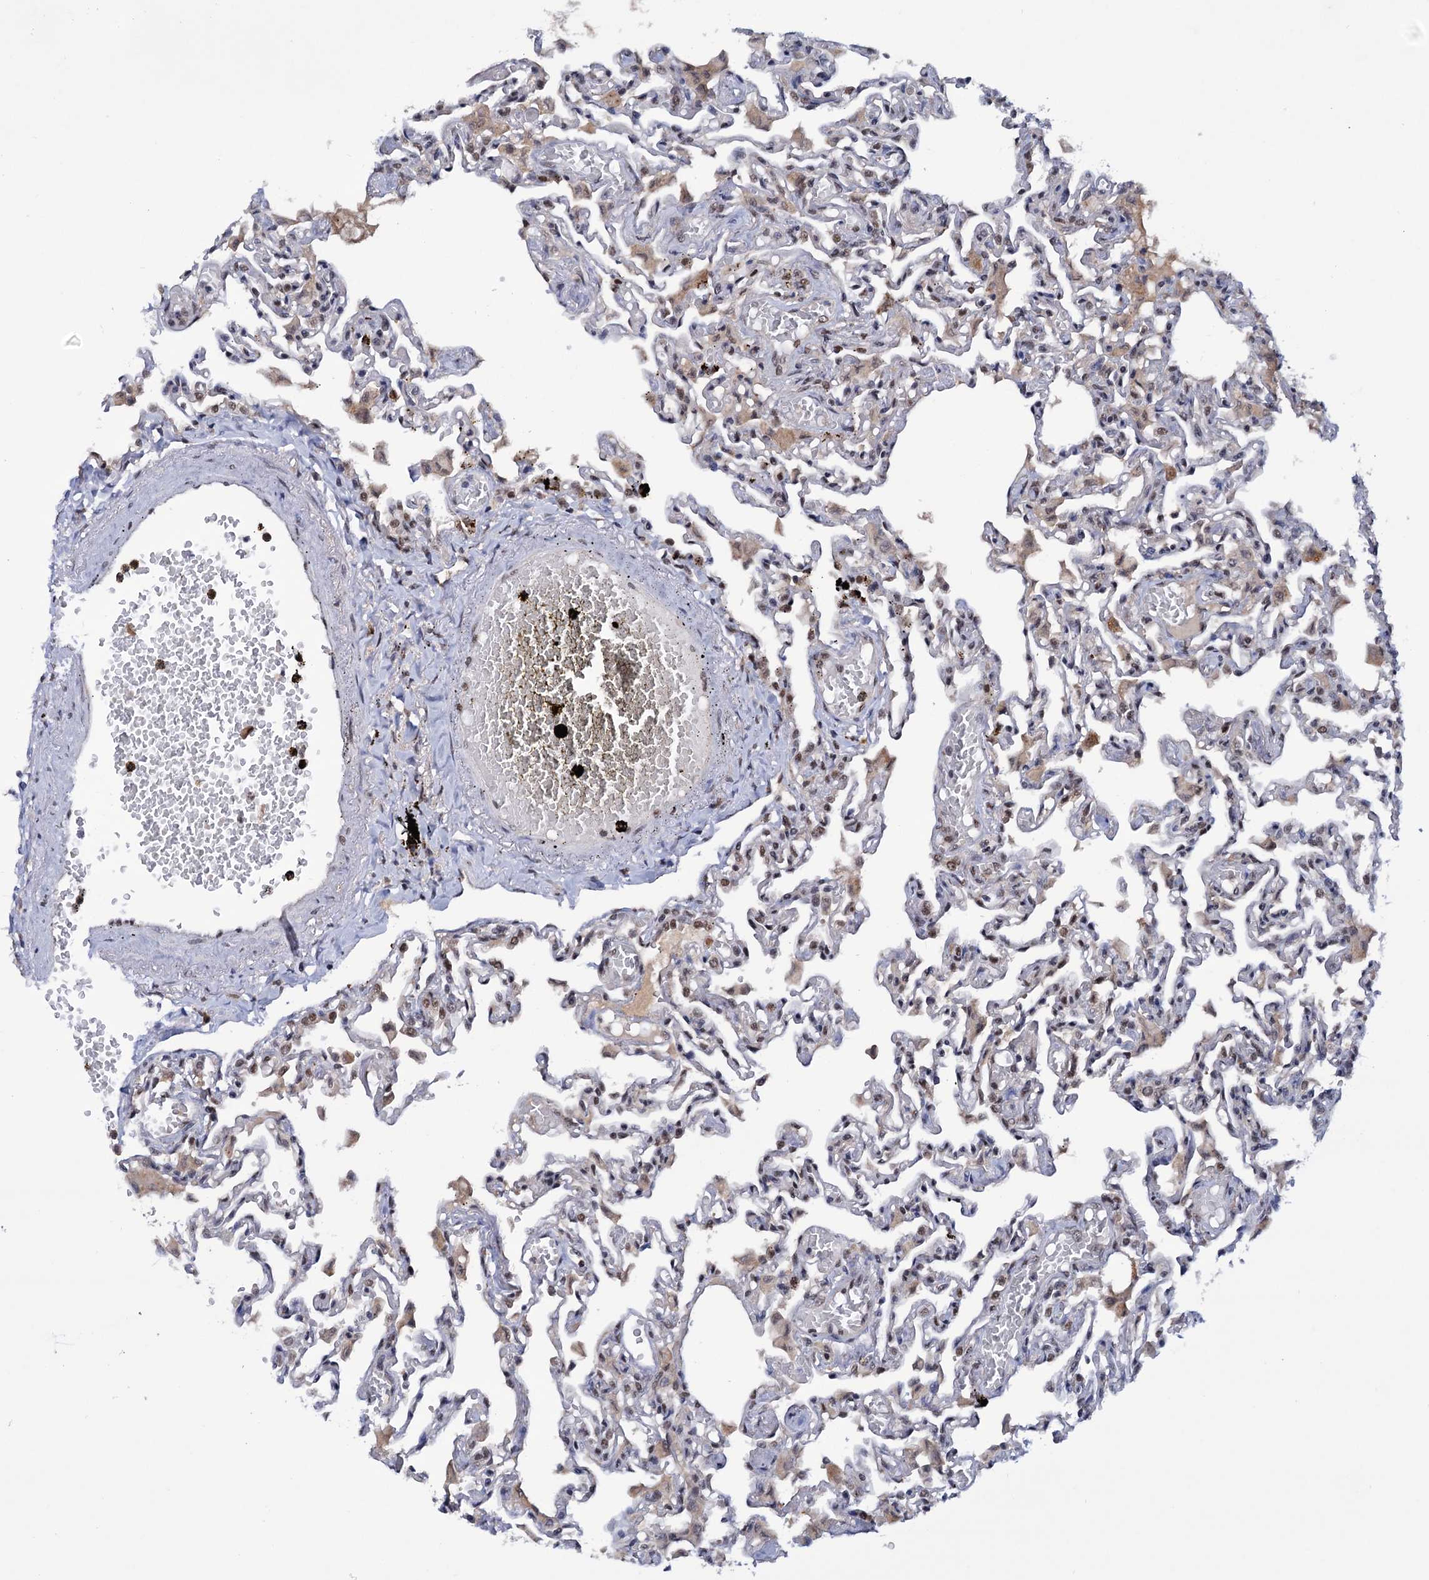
{"staining": {"intensity": "moderate", "quantity": "25%-75%", "location": "nuclear"}, "tissue": "lung", "cell_type": "Alveolar cells", "image_type": "normal", "snomed": [{"axis": "morphology", "description": "Normal tissue, NOS"}, {"axis": "topography", "description": "Bronchus"}, {"axis": "topography", "description": "Lung"}], "caption": "IHC (DAB) staining of normal lung exhibits moderate nuclear protein expression in approximately 25%-75% of alveolar cells. The protein of interest is shown in brown color, while the nuclei are stained blue.", "gene": "TBC1D12", "patient": {"sex": "female", "age": 49}}